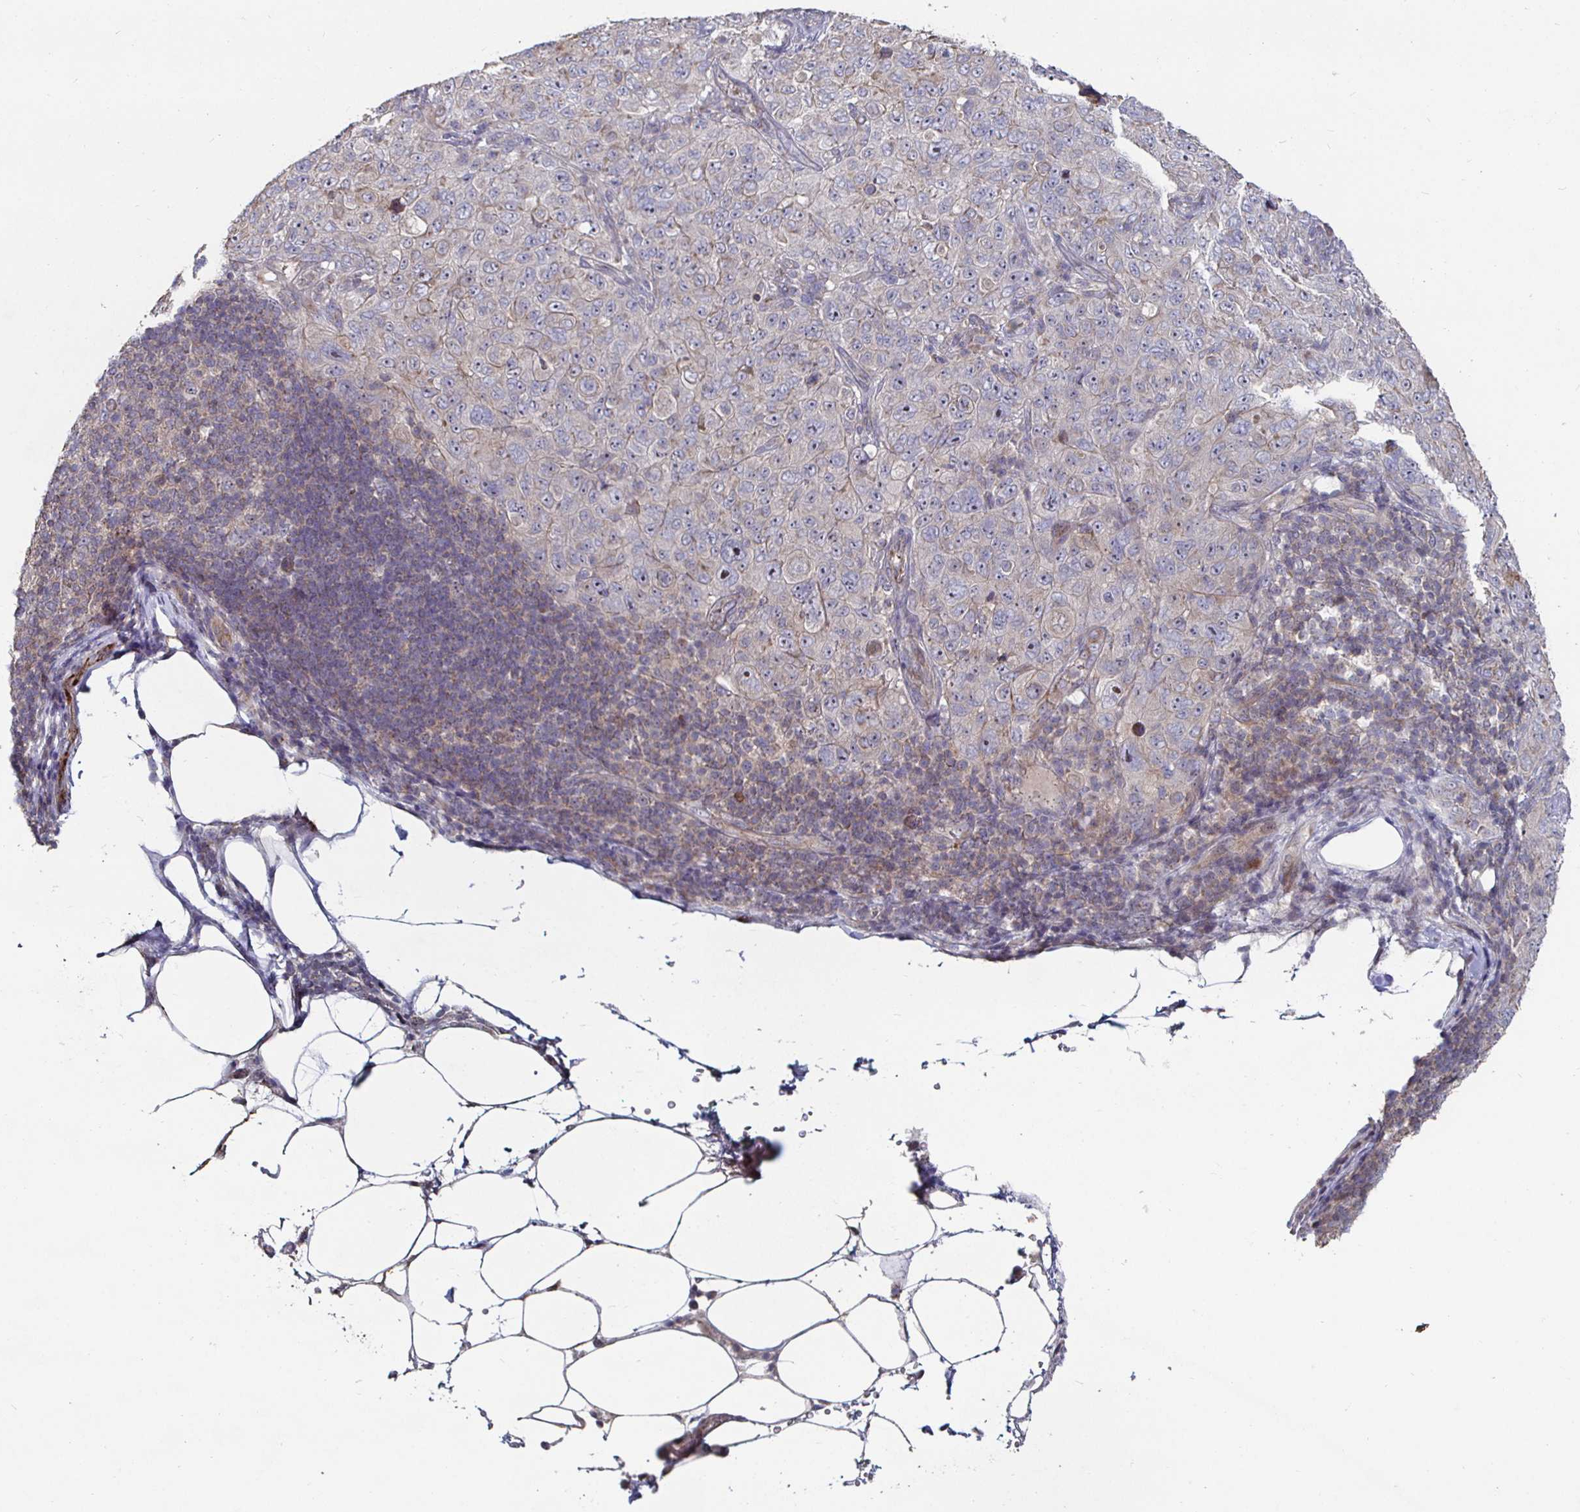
{"staining": {"intensity": "weak", "quantity": "<25%", "location": "cytoplasmic/membranous"}, "tissue": "pancreatic cancer", "cell_type": "Tumor cells", "image_type": "cancer", "snomed": [{"axis": "morphology", "description": "Adenocarcinoma, NOS"}, {"axis": "topography", "description": "Pancreas"}], "caption": "Immunohistochemical staining of human pancreatic cancer (adenocarcinoma) shows no significant positivity in tumor cells.", "gene": "NRSN1", "patient": {"sex": "male", "age": 68}}